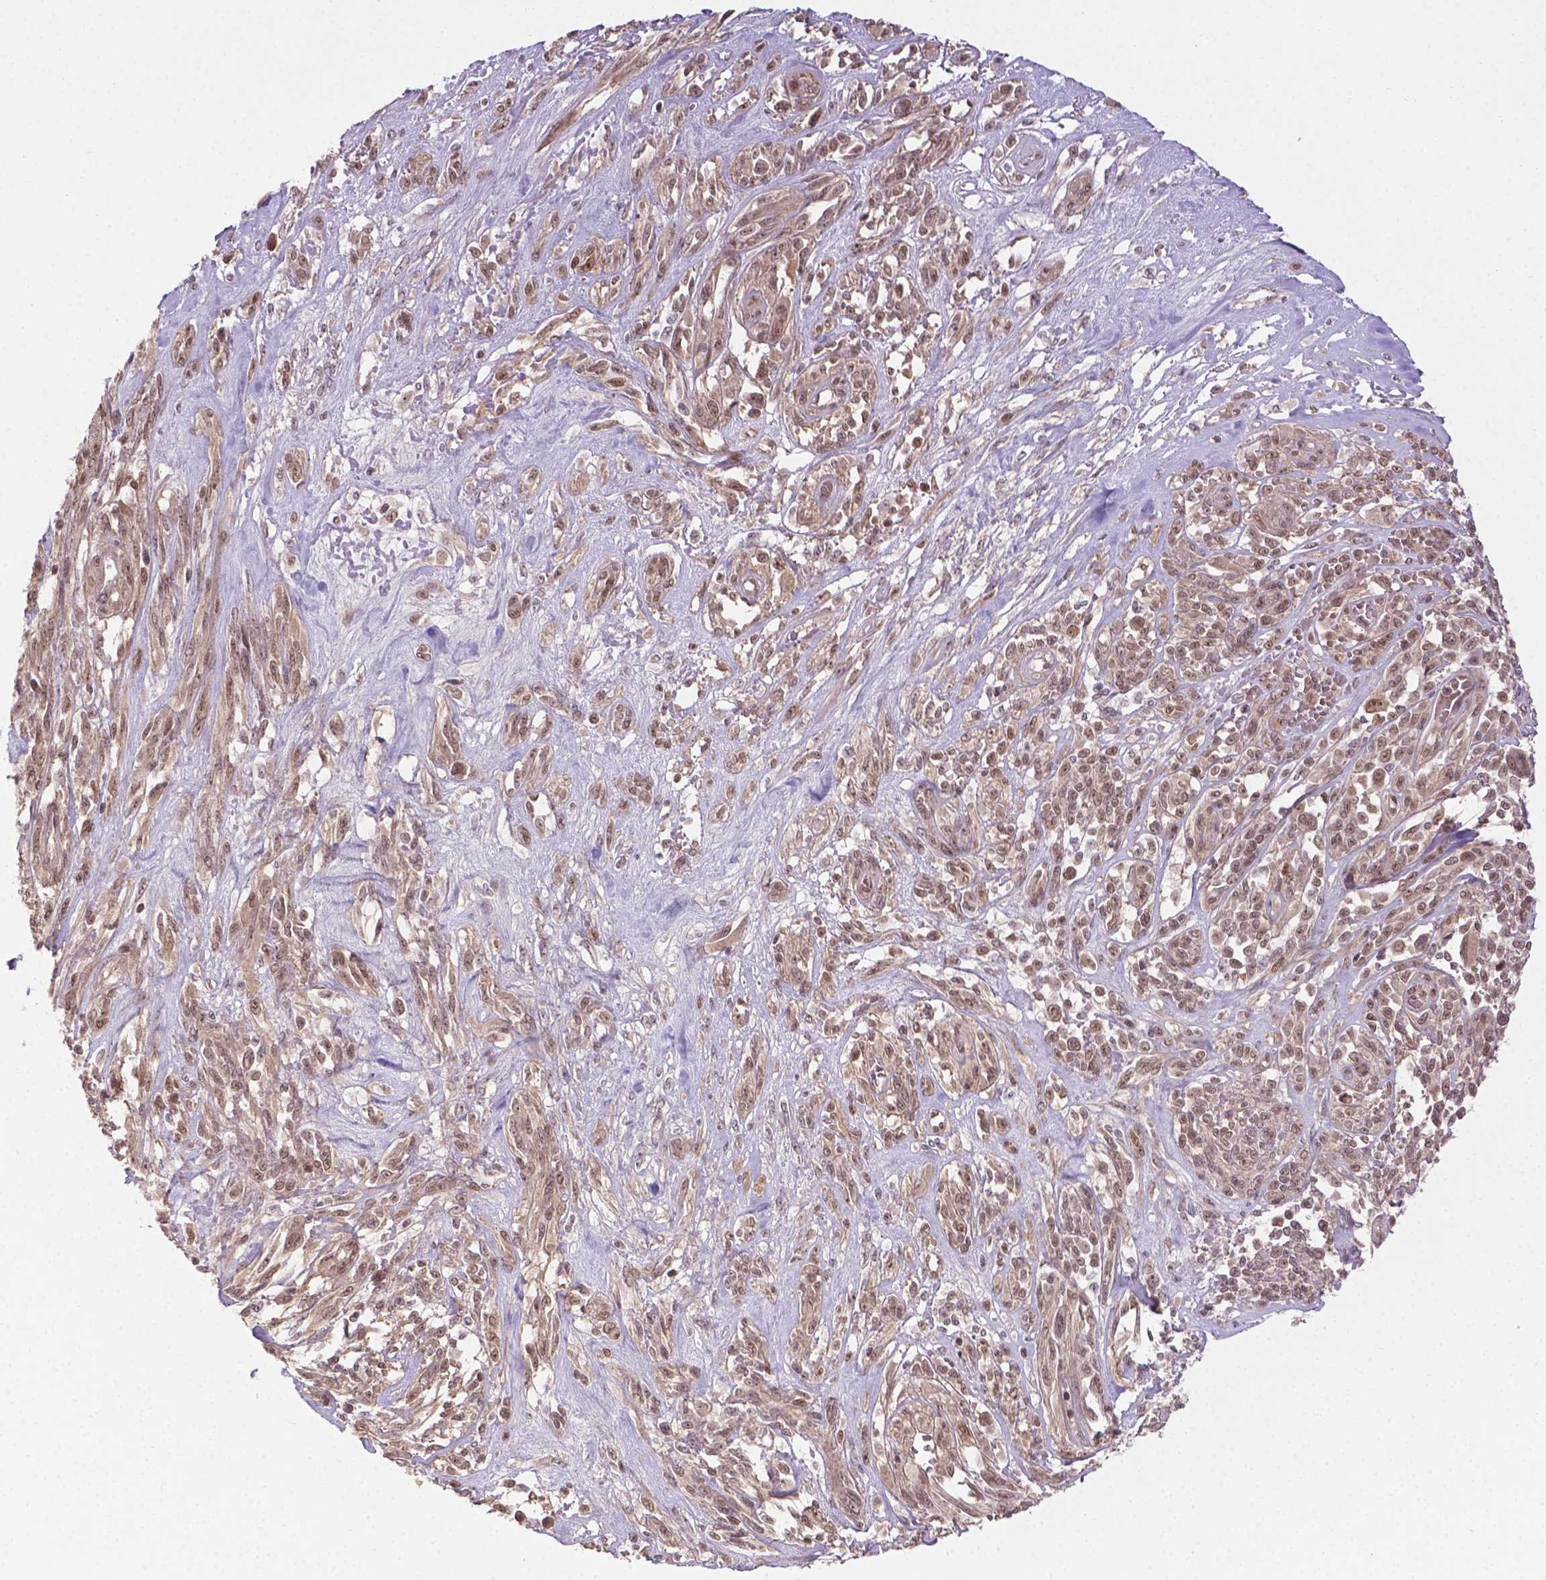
{"staining": {"intensity": "weak", "quantity": ">75%", "location": "cytoplasmic/membranous,nuclear"}, "tissue": "melanoma", "cell_type": "Tumor cells", "image_type": "cancer", "snomed": [{"axis": "morphology", "description": "Malignant melanoma, NOS"}, {"axis": "topography", "description": "Skin"}], "caption": "Melanoma tissue displays weak cytoplasmic/membranous and nuclear expression in about >75% of tumor cells, visualized by immunohistochemistry. Nuclei are stained in blue.", "gene": "ANKRD54", "patient": {"sex": "female", "age": 91}}